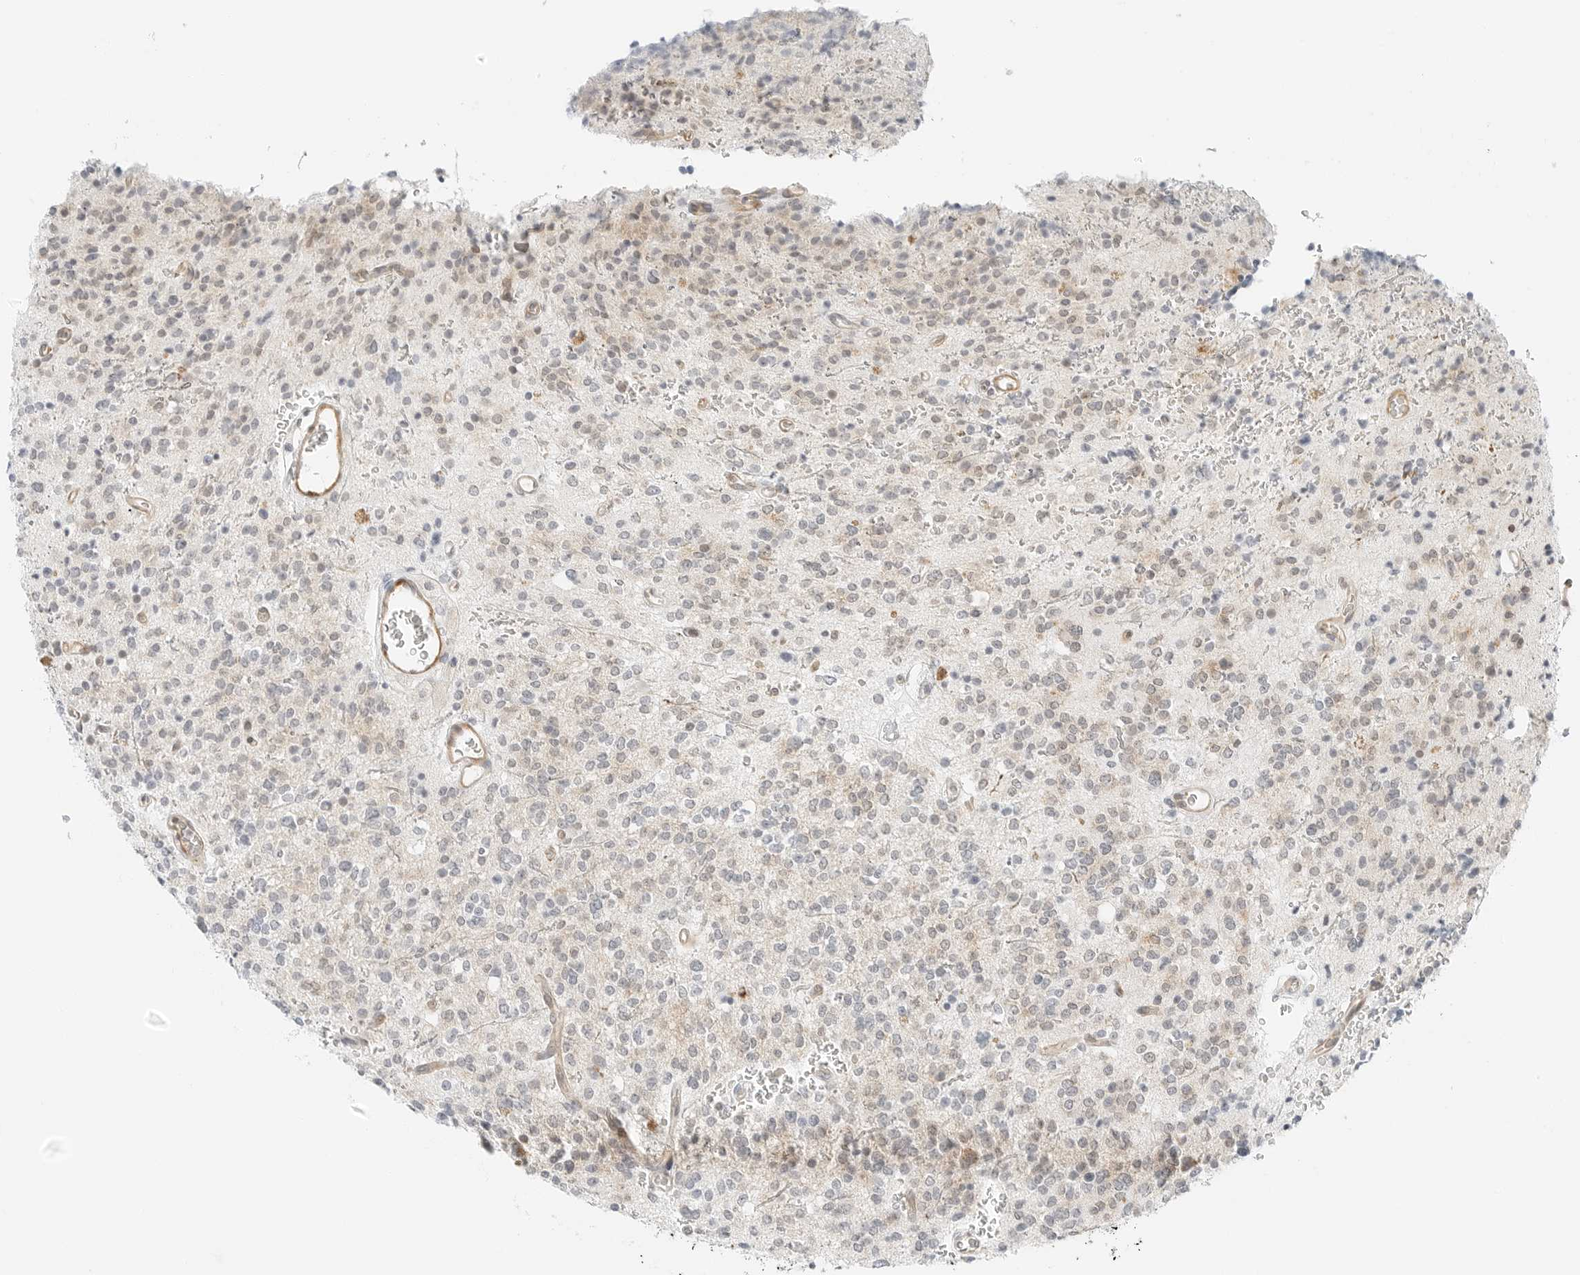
{"staining": {"intensity": "weak", "quantity": "<25%", "location": "cytoplasmic/membranous"}, "tissue": "glioma", "cell_type": "Tumor cells", "image_type": "cancer", "snomed": [{"axis": "morphology", "description": "Glioma, malignant, High grade"}, {"axis": "topography", "description": "Brain"}], "caption": "An immunohistochemistry histopathology image of malignant glioma (high-grade) is shown. There is no staining in tumor cells of malignant glioma (high-grade).", "gene": "IQCC", "patient": {"sex": "male", "age": 34}}